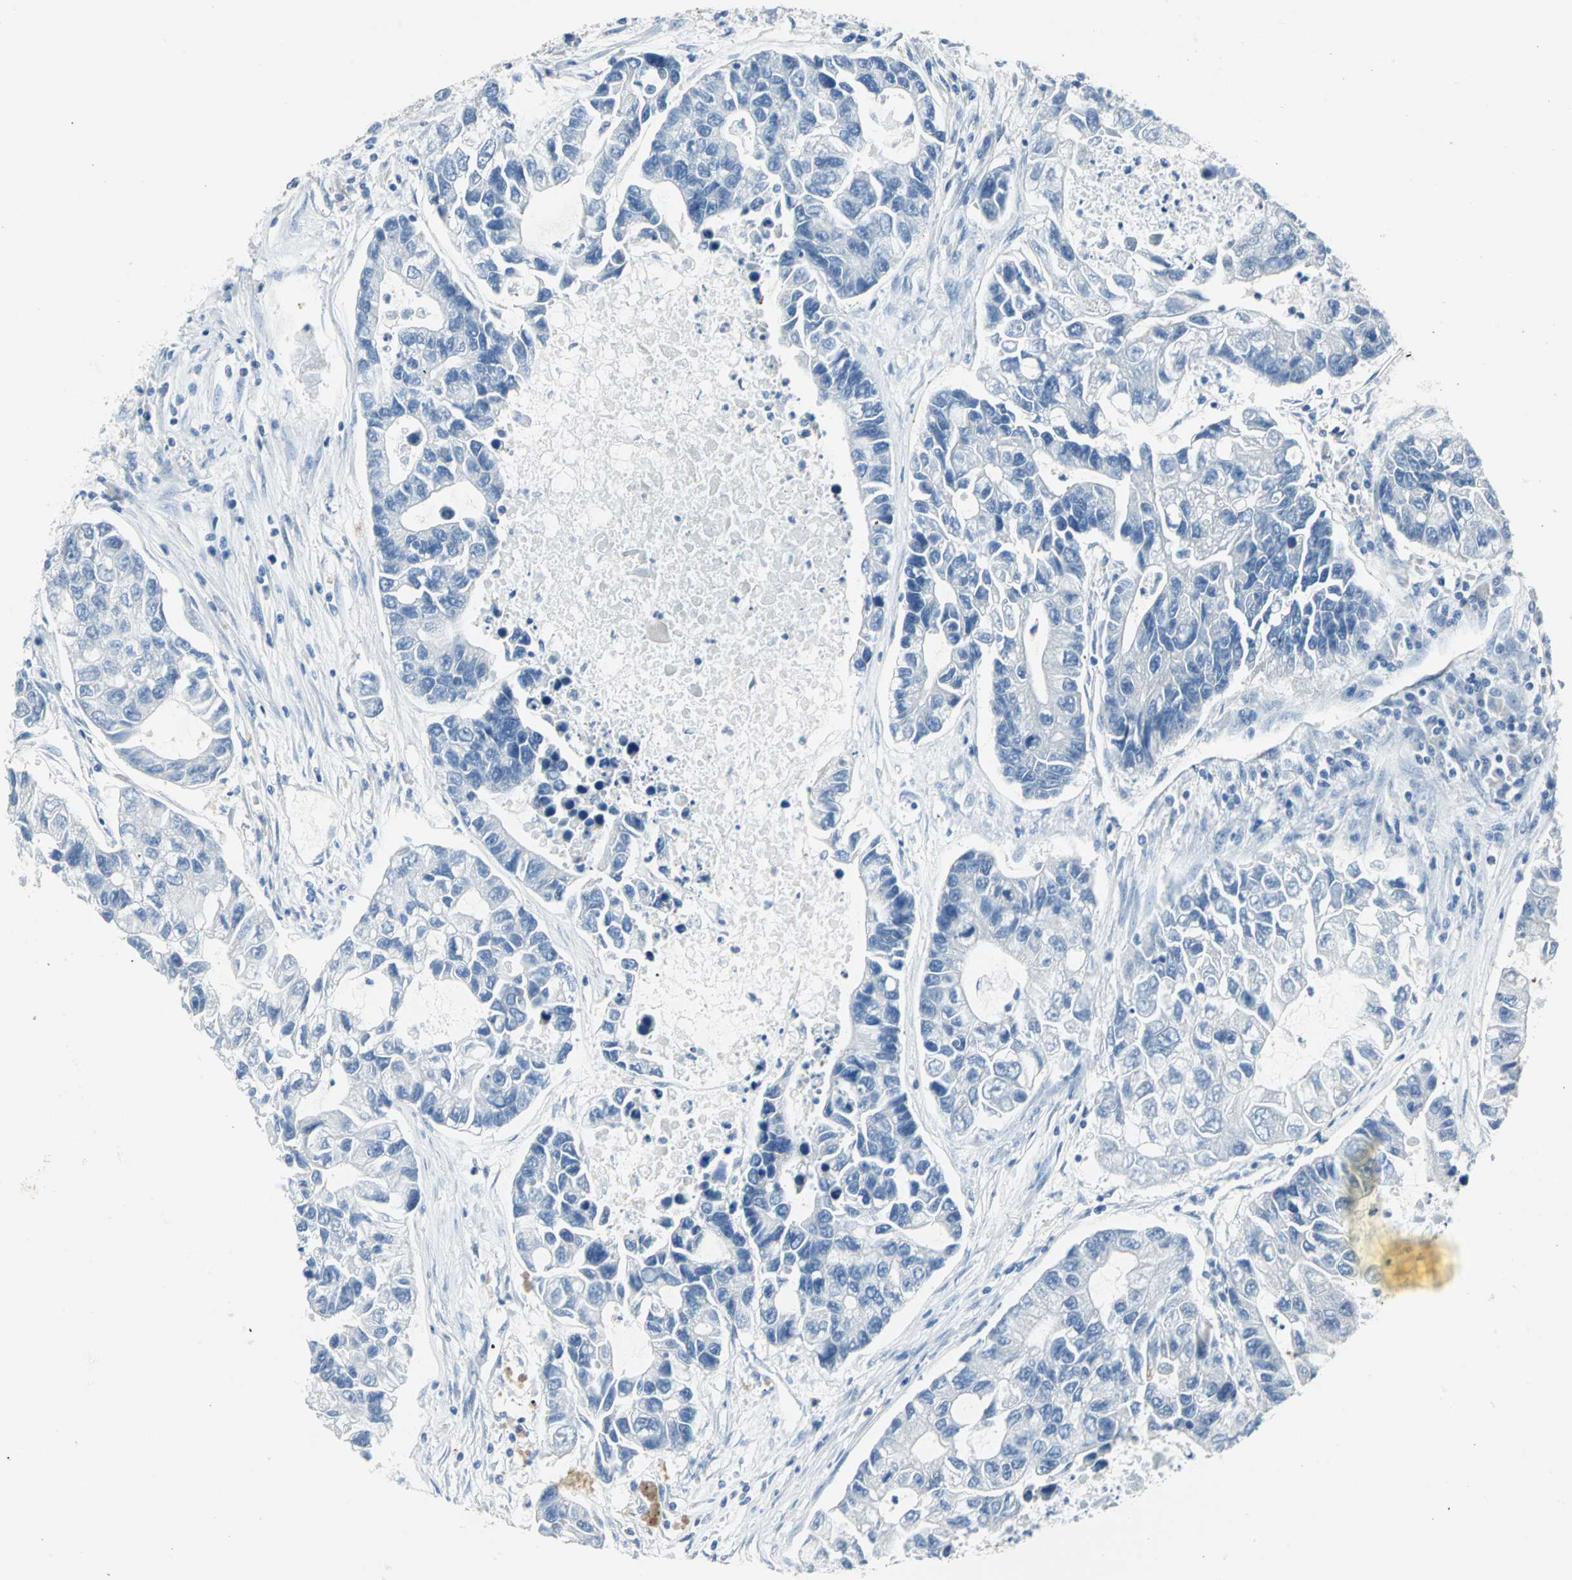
{"staining": {"intensity": "negative", "quantity": "none", "location": "none"}, "tissue": "lung cancer", "cell_type": "Tumor cells", "image_type": "cancer", "snomed": [{"axis": "morphology", "description": "Adenocarcinoma, NOS"}, {"axis": "topography", "description": "Lung"}], "caption": "IHC micrograph of human lung cancer stained for a protein (brown), which shows no positivity in tumor cells. (Brightfield microscopy of DAB immunohistochemistry at high magnification).", "gene": "GPR3", "patient": {"sex": "female", "age": 51}}